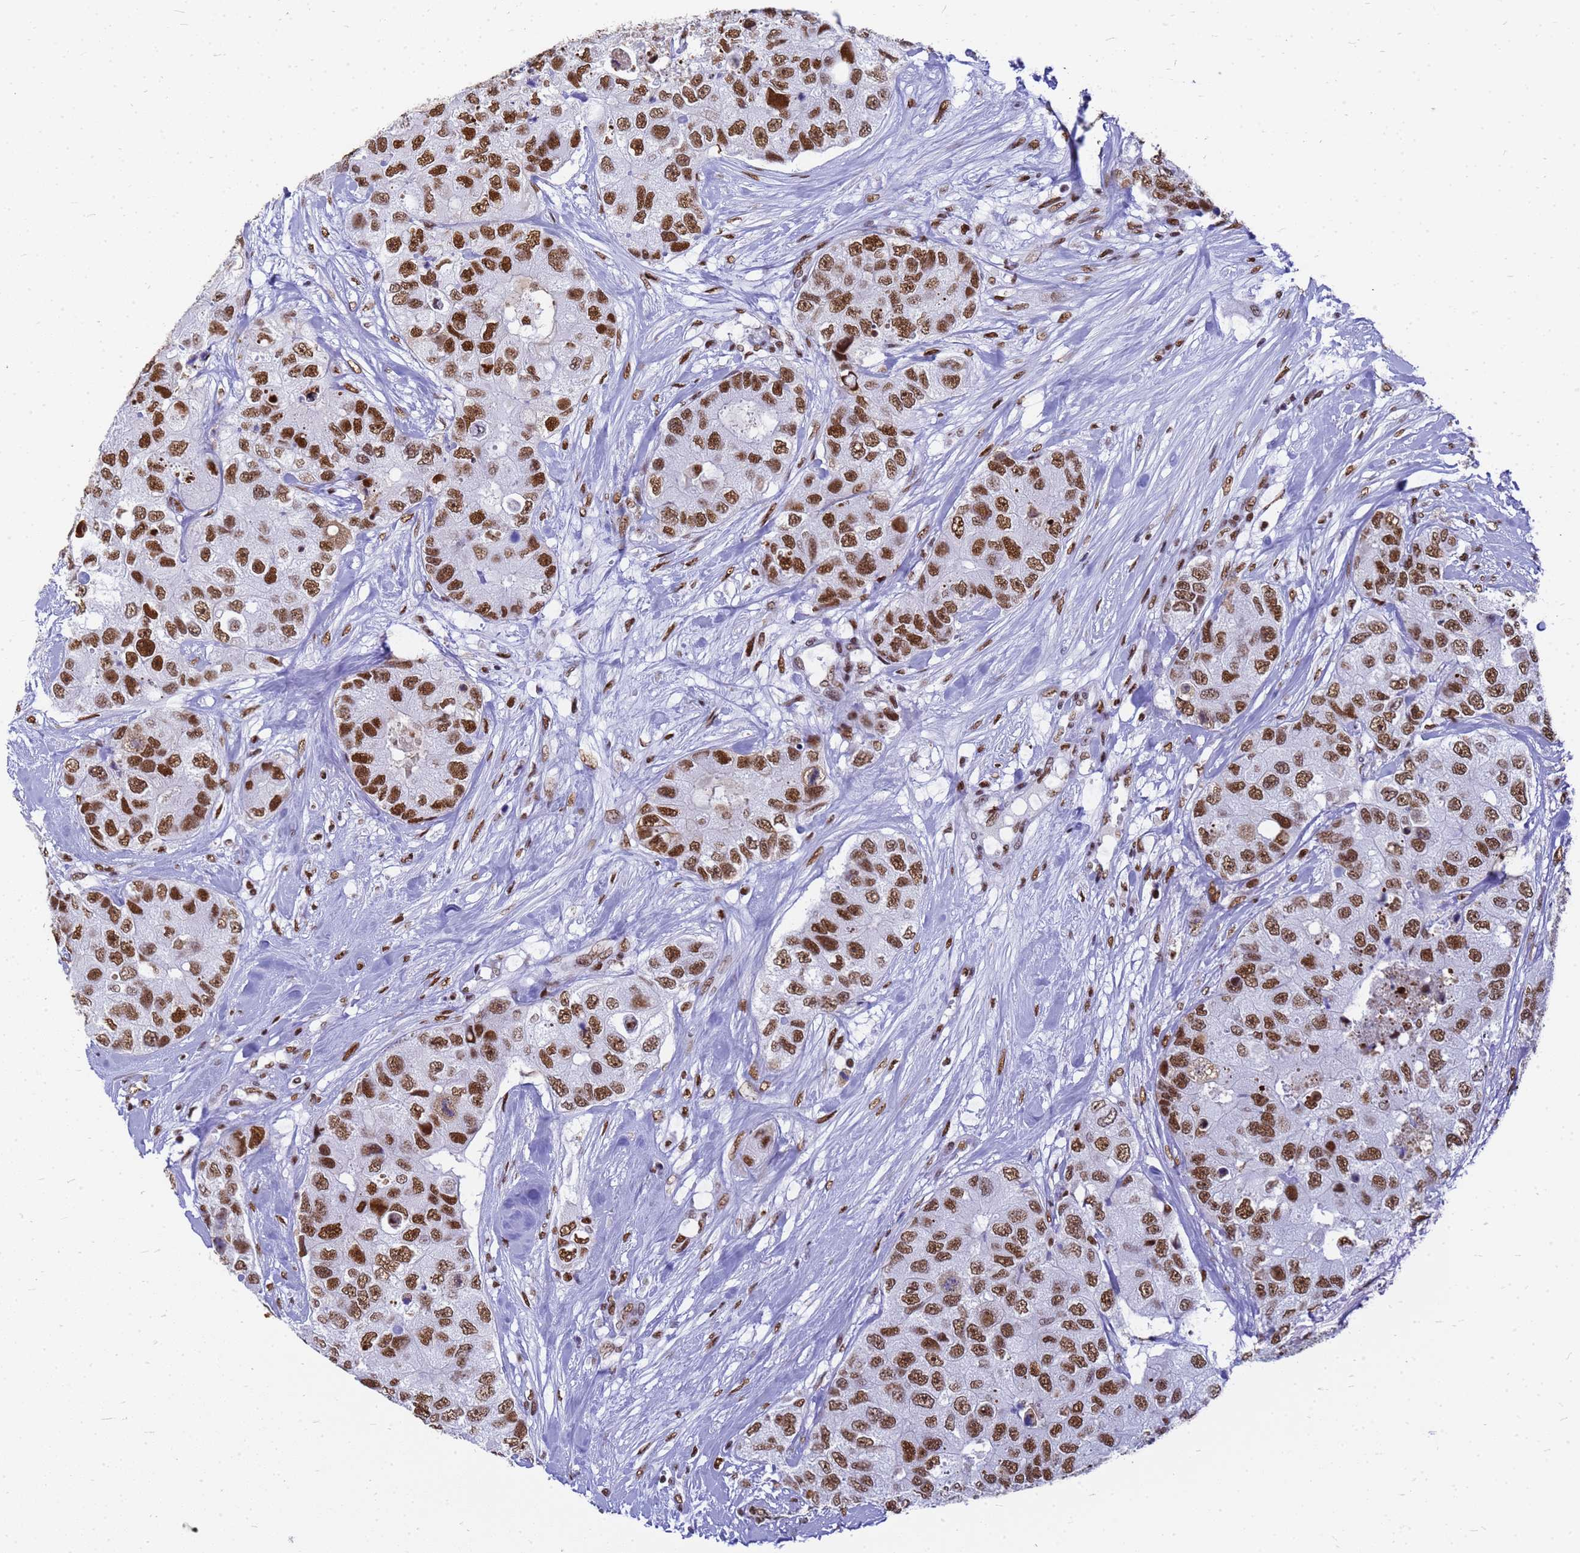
{"staining": {"intensity": "moderate", "quantity": ">75%", "location": "nuclear"}, "tissue": "breast cancer", "cell_type": "Tumor cells", "image_type": "cancer", "snomed": [{"axis": "morphology", "description": "Duct carcinoma"}, {"axis": "topography", "description": "Breast"}], "caption": "Breast cancer stained with a brown dye displays moderate nuclear positive expression in approximately >75% of tumor cells.", "gene": "SART3", "patient": {"sex": "female", "age": 62}}